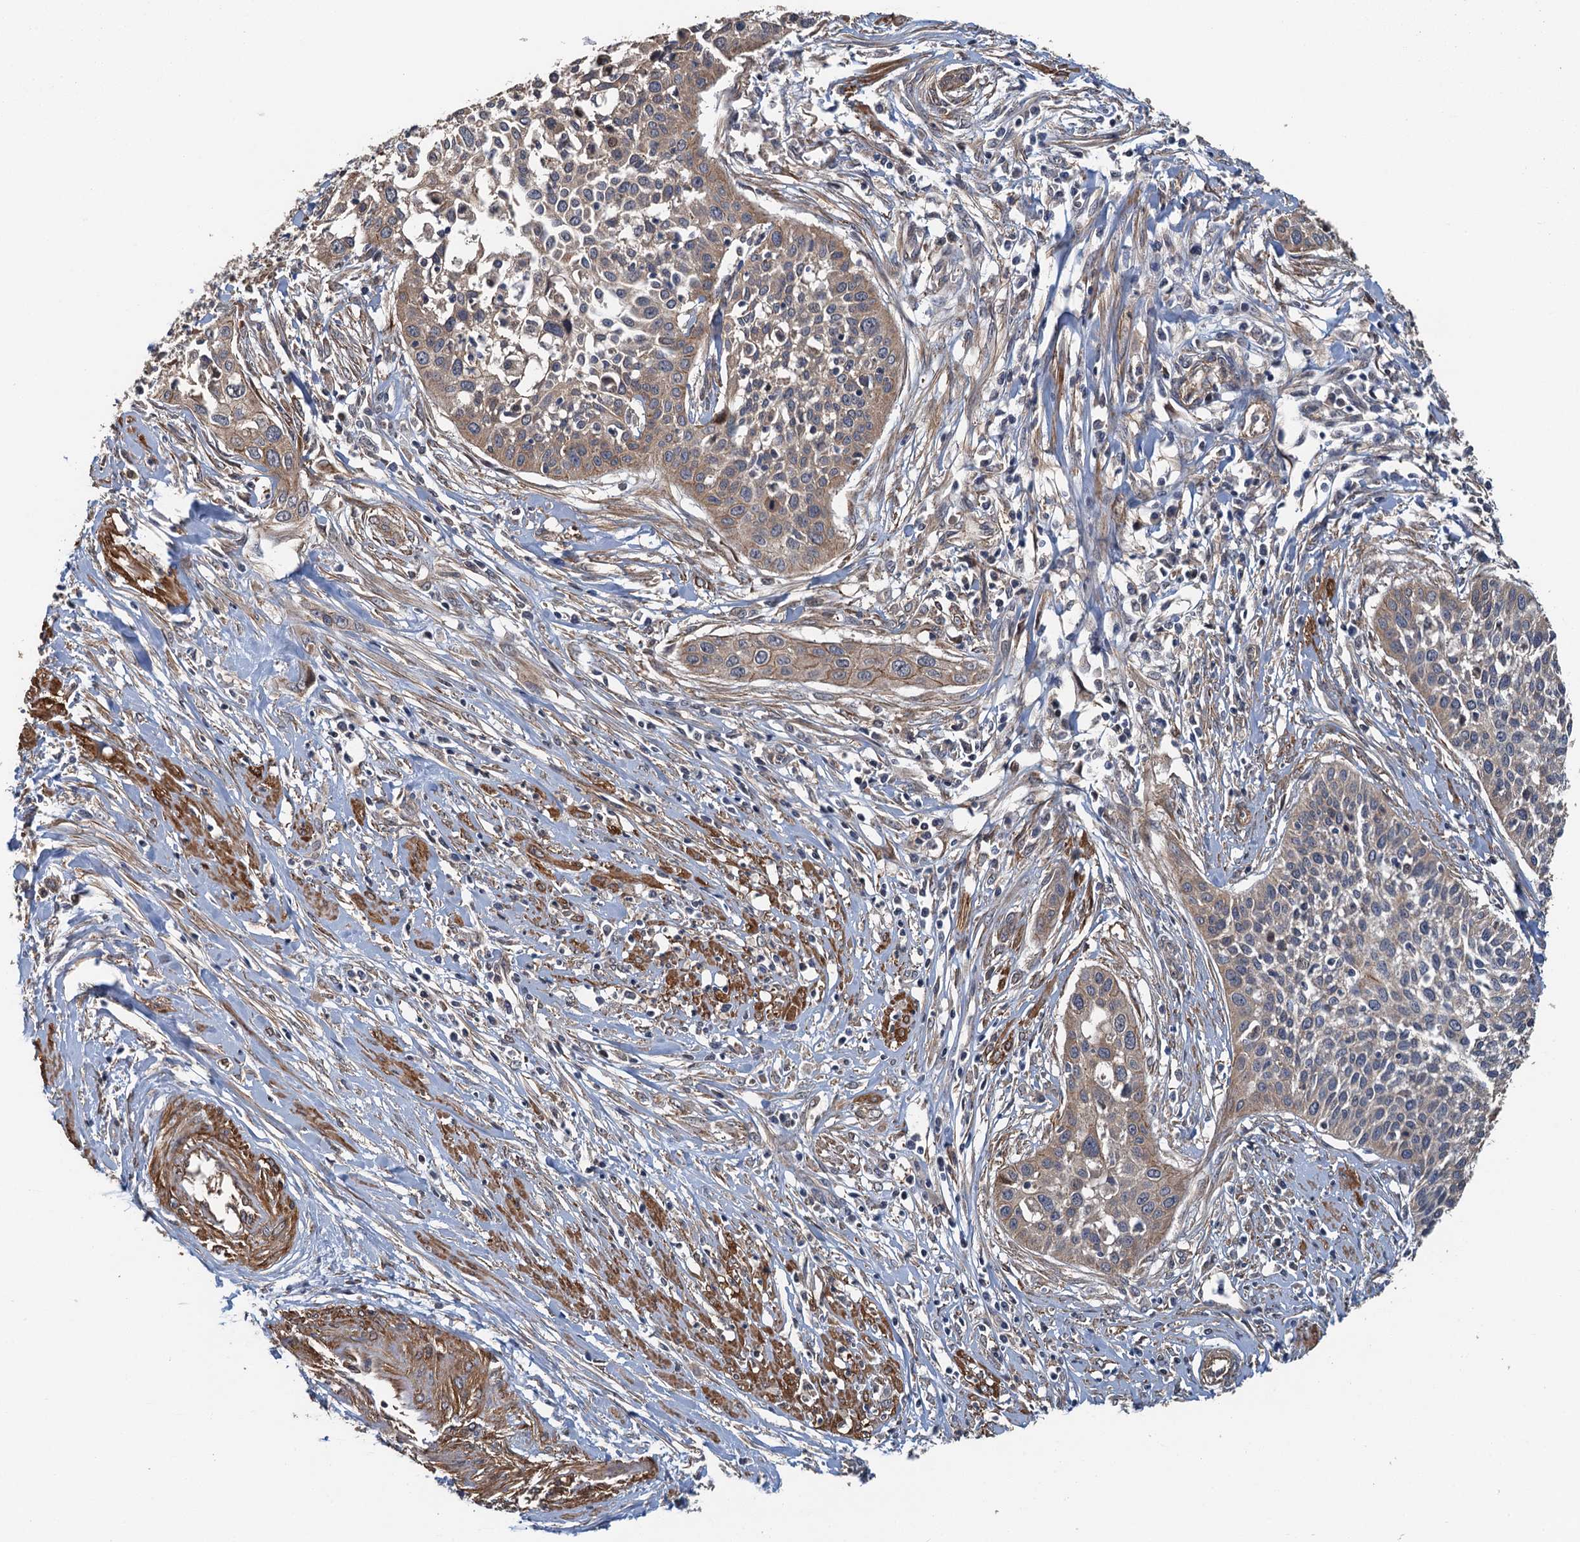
{"staining": {"intensity": "moderate", "quantity": ">75%", "location": "cytoplasmic/membranous"}, "tissue": "cervical cancer", "cell_type": "Tumor cells", "image_type": "cancer", "snomed": [{"axis": "morphology", "description": "Squamous cell carcinoma, NOS"}, {"axis": "topography", "description": "Cervix"}], "caption": "Moderate cytoplasmic/membranous staining is present in approximately >75% of tumor cells in cervical cancer.", "gene": "MEAK7", "patient": {"sex": "female", "age": 34}}